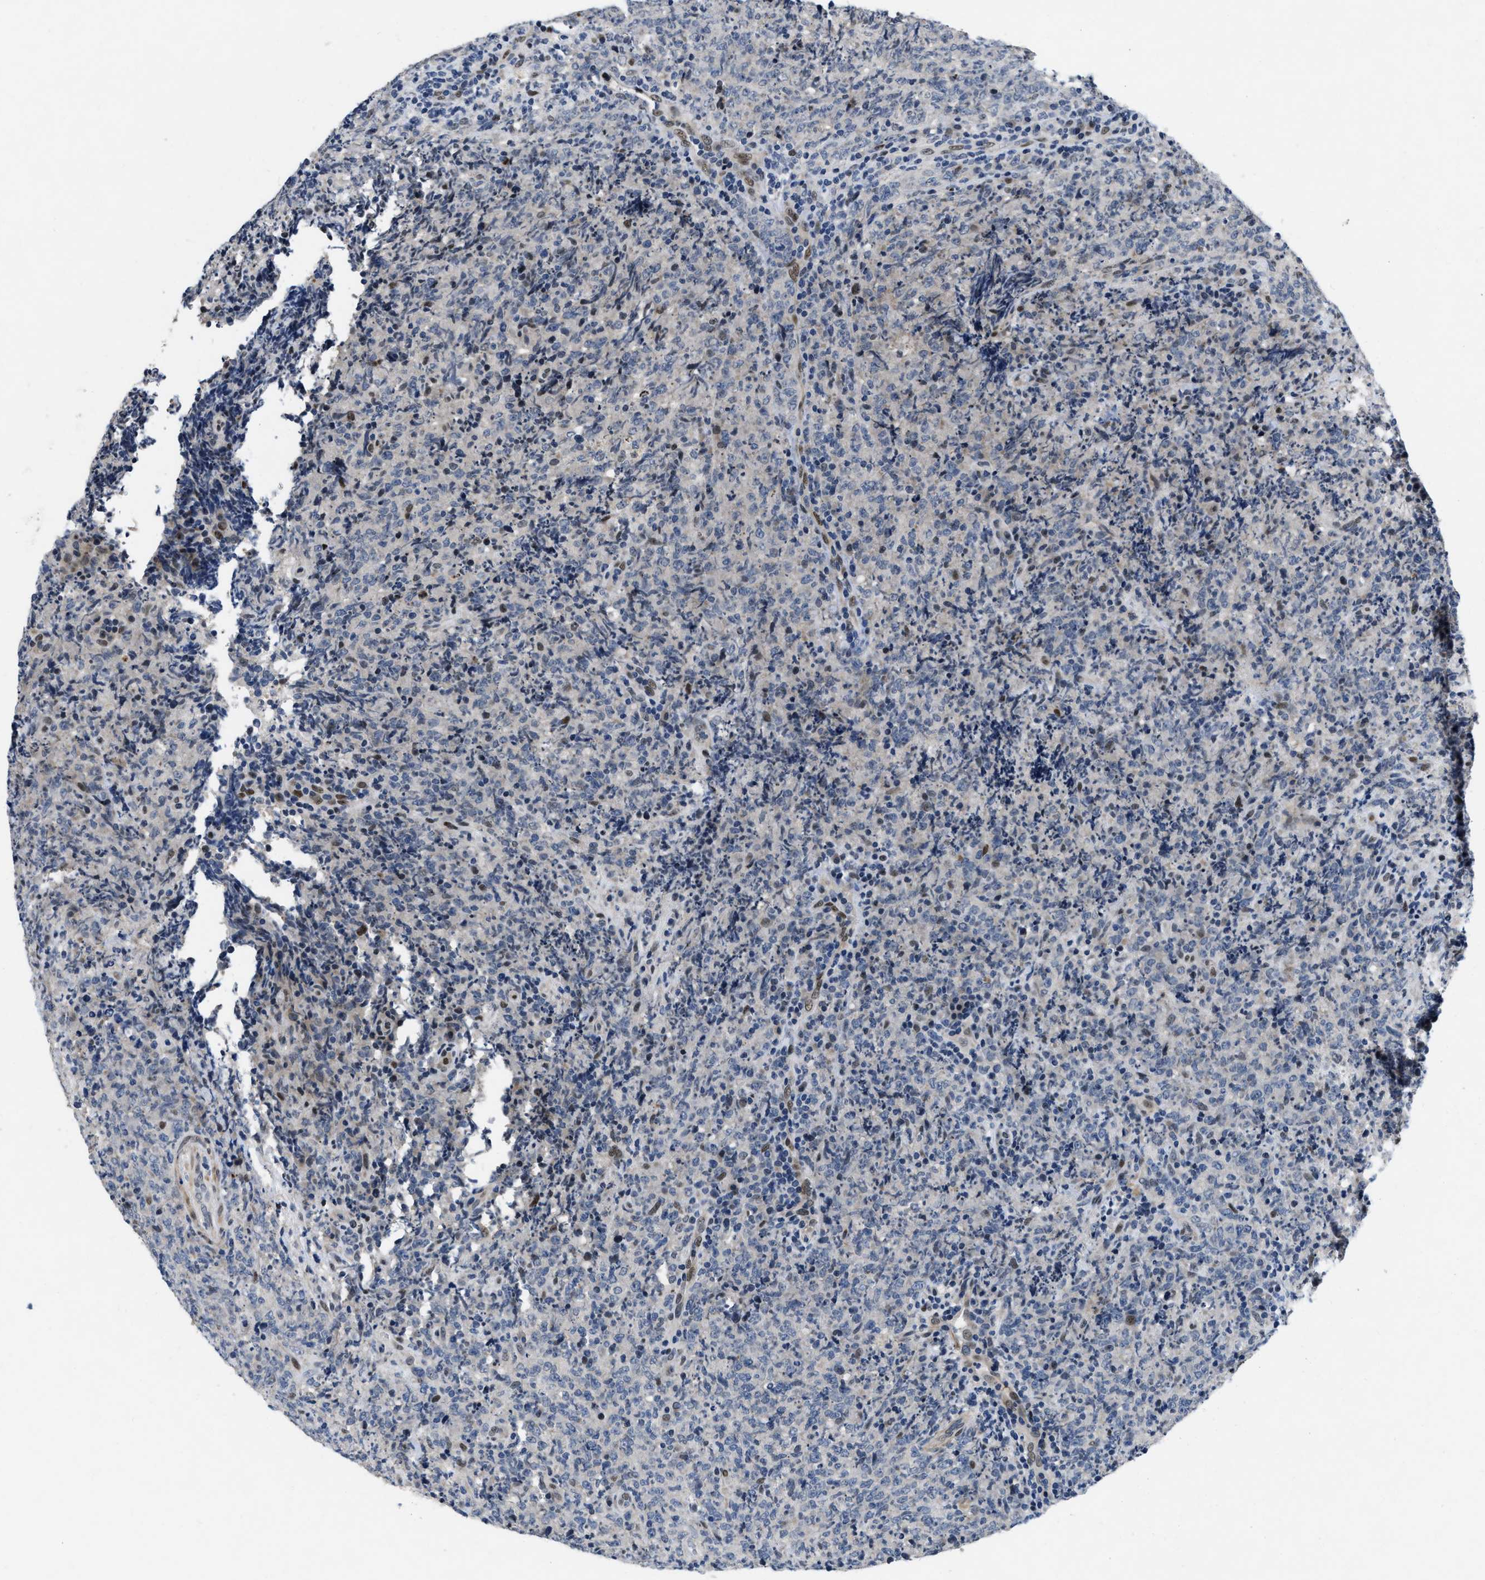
{"staining": {"intensity": "negative", "quantity": "none", "location": "none"}, "tissue": "lymphoma", "cell_type": "Tumor cells", "image_type": "cancer", "snomed": [{"axis": "morphology", "description": "Malignant lymphoma, non-Hodgkin's type, High grade"}, {"axis": "topography", "description": "Tonsil"}], "caption": "Immunohistochemical staining of lymphoma displays no significant positivity in tumor cells.", "gene": "VIP", "patient": {"sex": "female", "age": 36}}